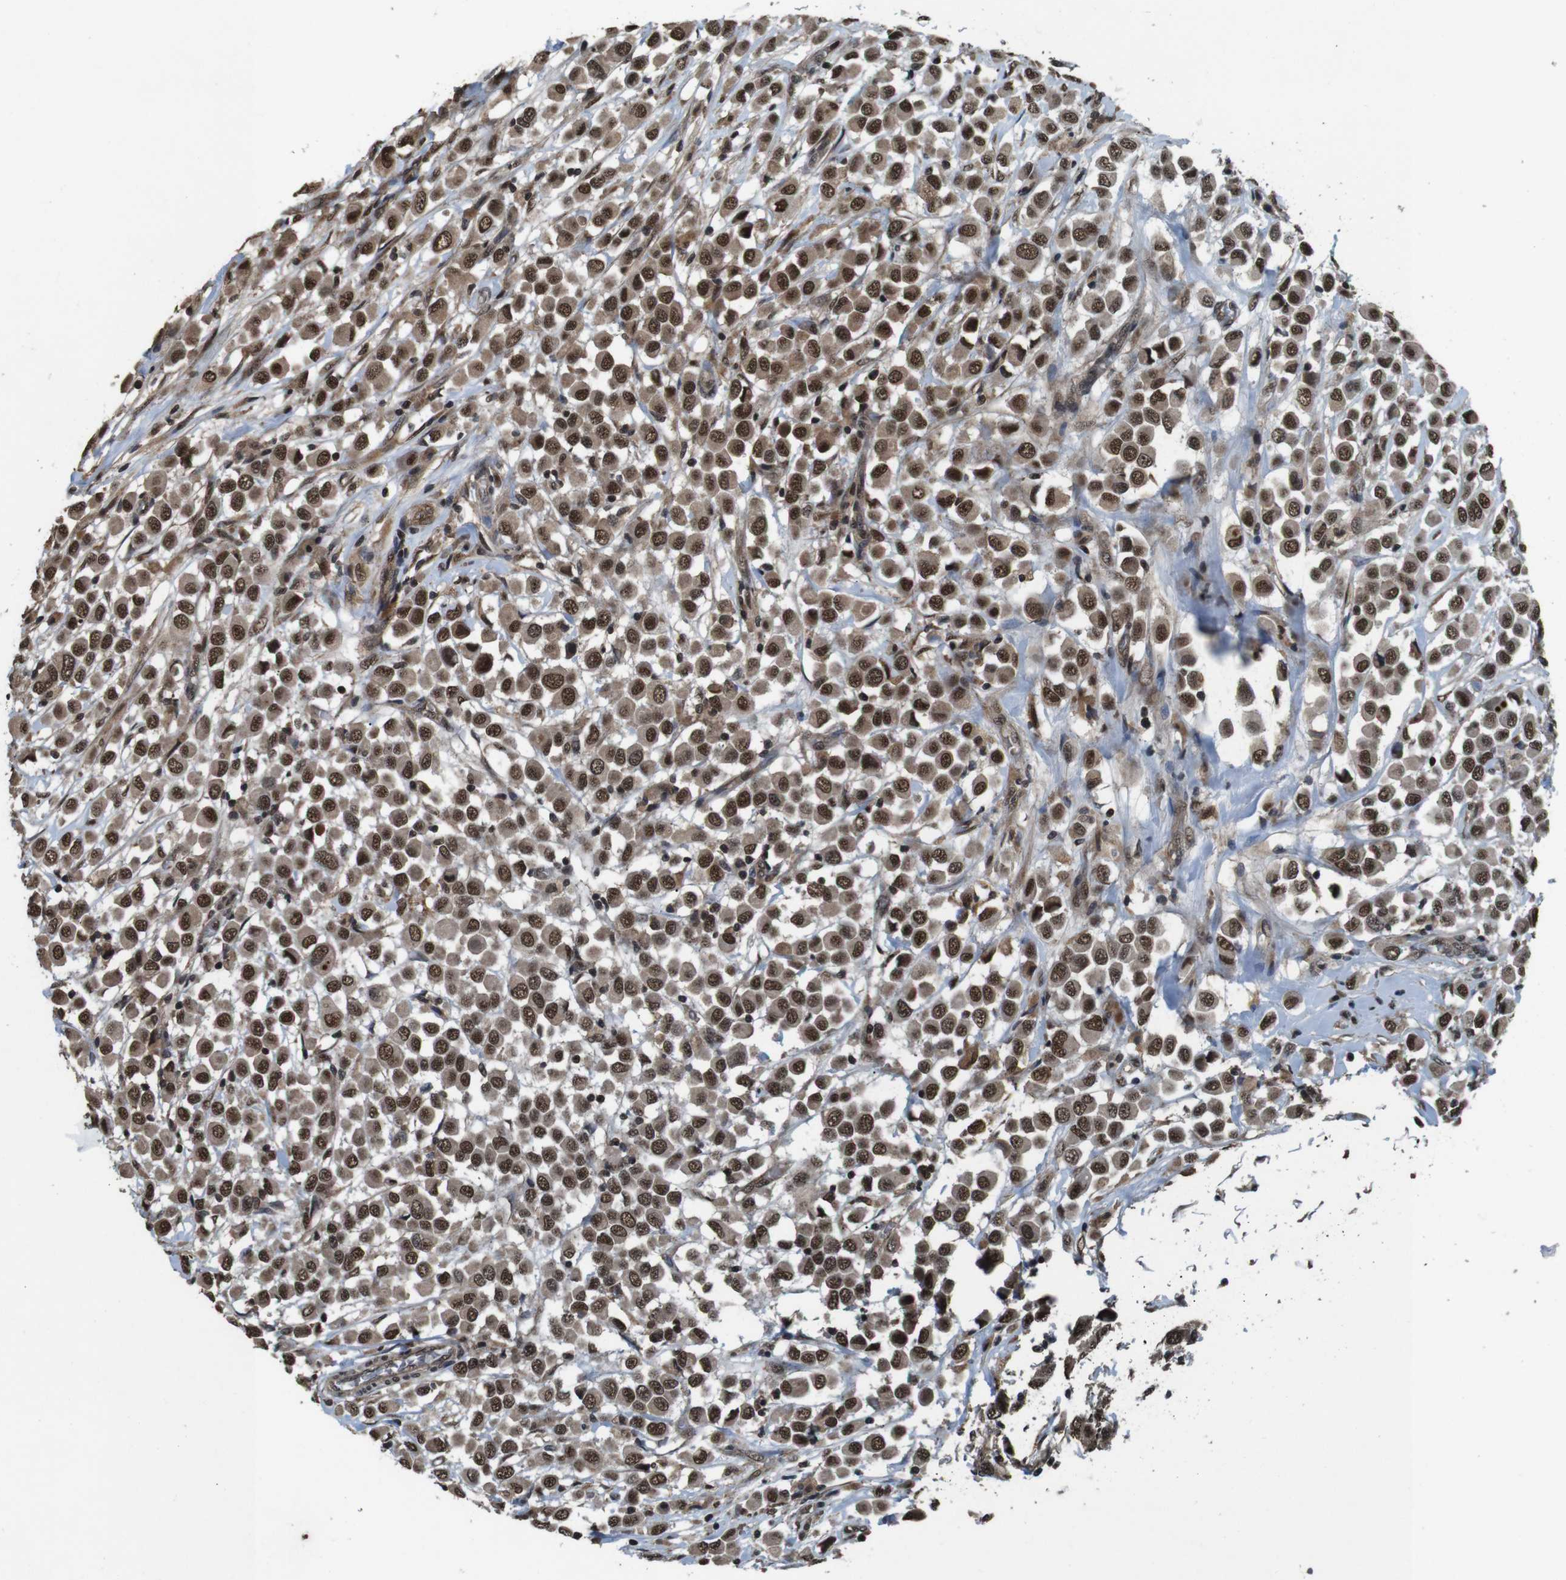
{"staining": {"intensity": "moderate", "quantity": ">75%", "location": "cytoplasmic/membranous,nuclear"}, "tissue": "breast cancer", "cell_type": "Tumor cells", "image_type": "cancer", "snomed": [{"axis": "morphology", "description": "Duct carcinoma"}, {"axis": "topography", "description": "Breast"}], "caption": "Intraductal carcinoma (breast) tissue shows moderate cytoplasmic/membranous and nuclear positivity in approximately >75% of tumor cells, visualized by immunohistochemistry.", "gene": "NR4A2", "patient": {"sex": "female", "age": 61}}